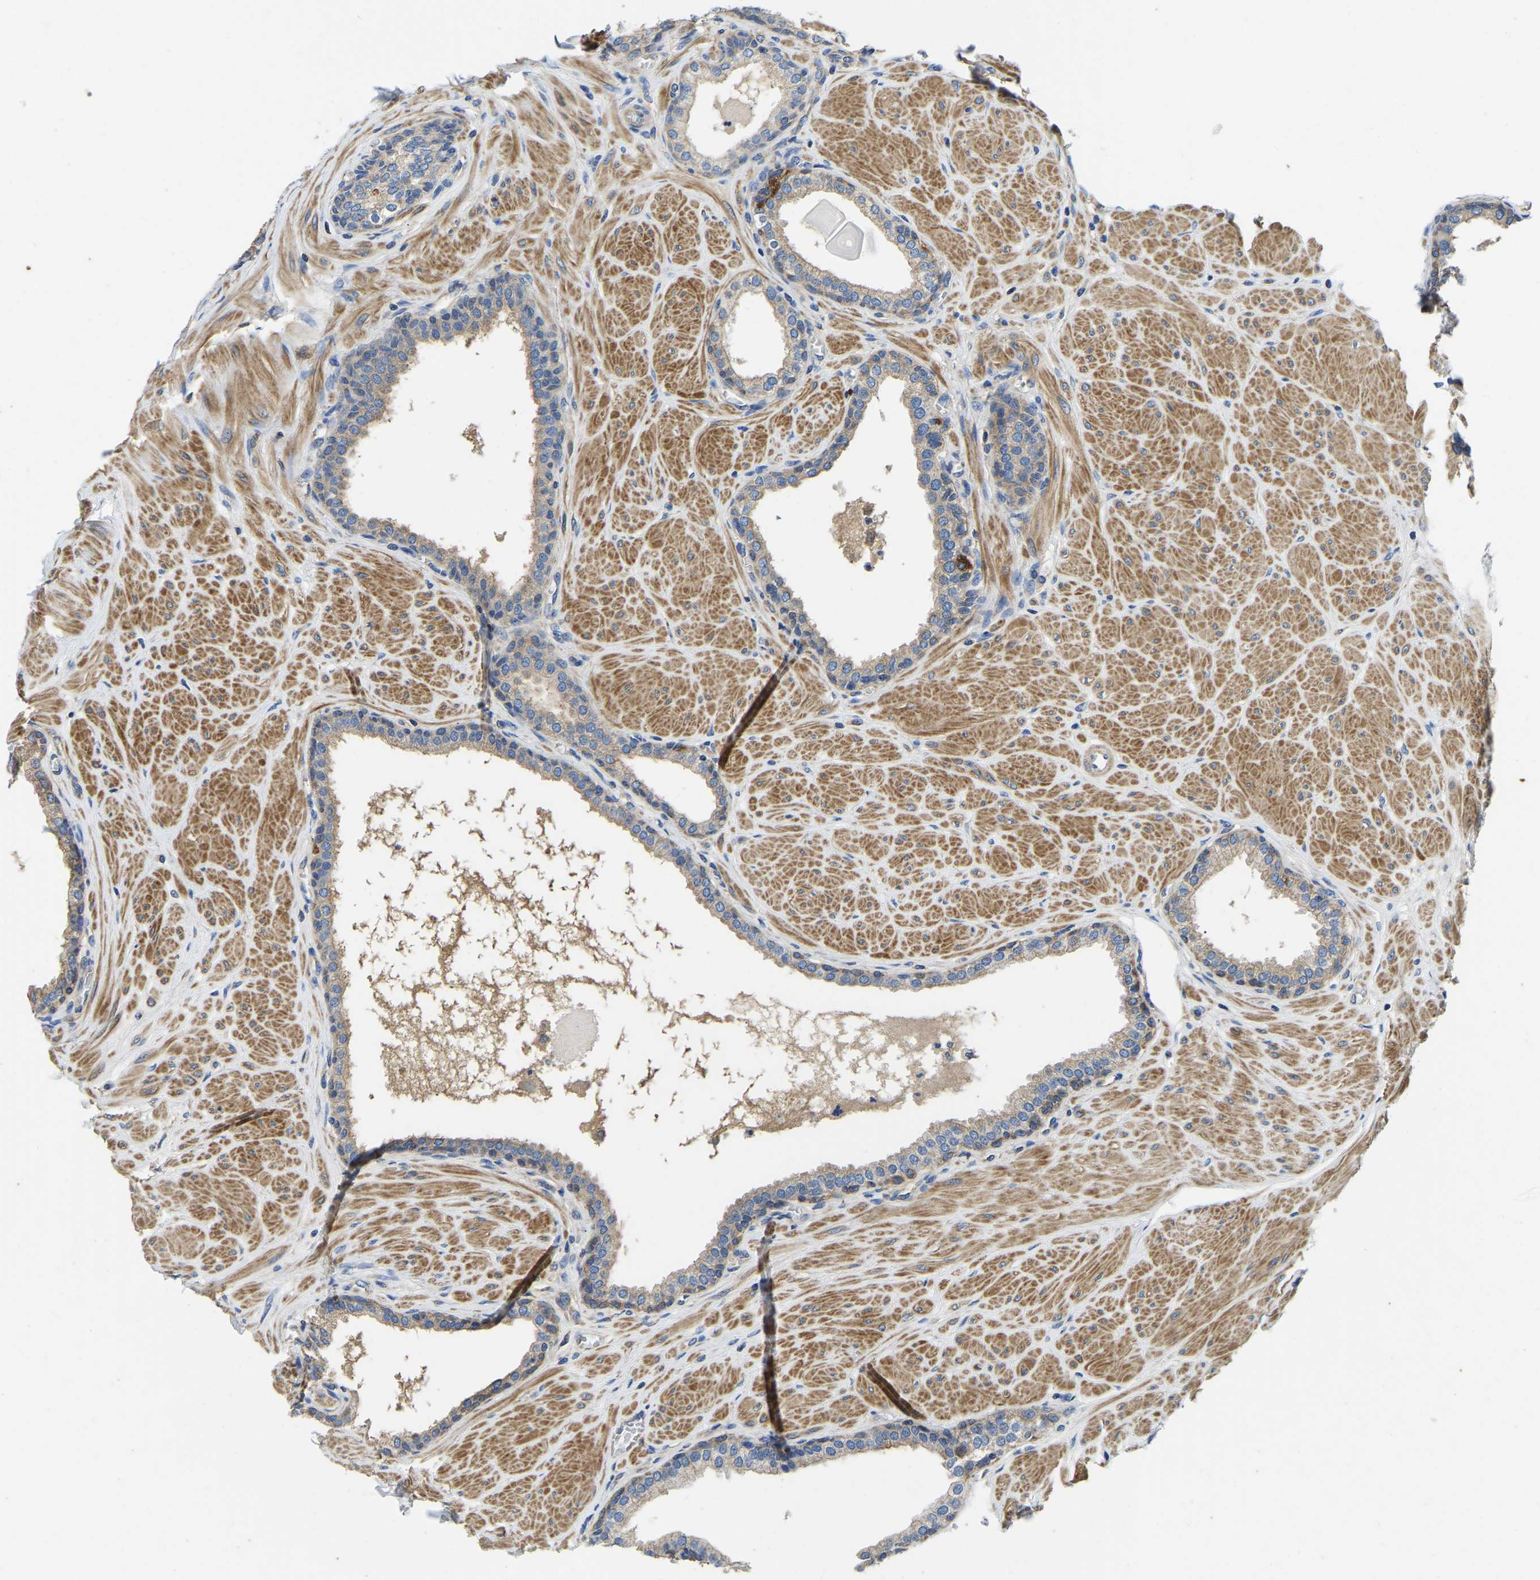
{"staining": {"intensity": "moderate", "quantity": "25%-75%", "location": "cytoplasmic/membranous"}, "tissue": "prostate", "cell_type": "Glandular cells", "image_type": "normal", "snomed": [{"axis": "morphology", "description": "Normal tissue, NOS"}, {"axis": "topography", "description": "Prostate"}], "caption": "High-power microscopy captured an IHC micrograph of unremarkable prostate, revealing moderate cytoplasmic/membranous positivity in about 25%-75% of glandular cells. (DAB (3,3'-diaminobenzidine) IHC with brightfield microscopy, high magnification).", "gene": "STAT2", "patient": {"sex": "male", "age": 51}}